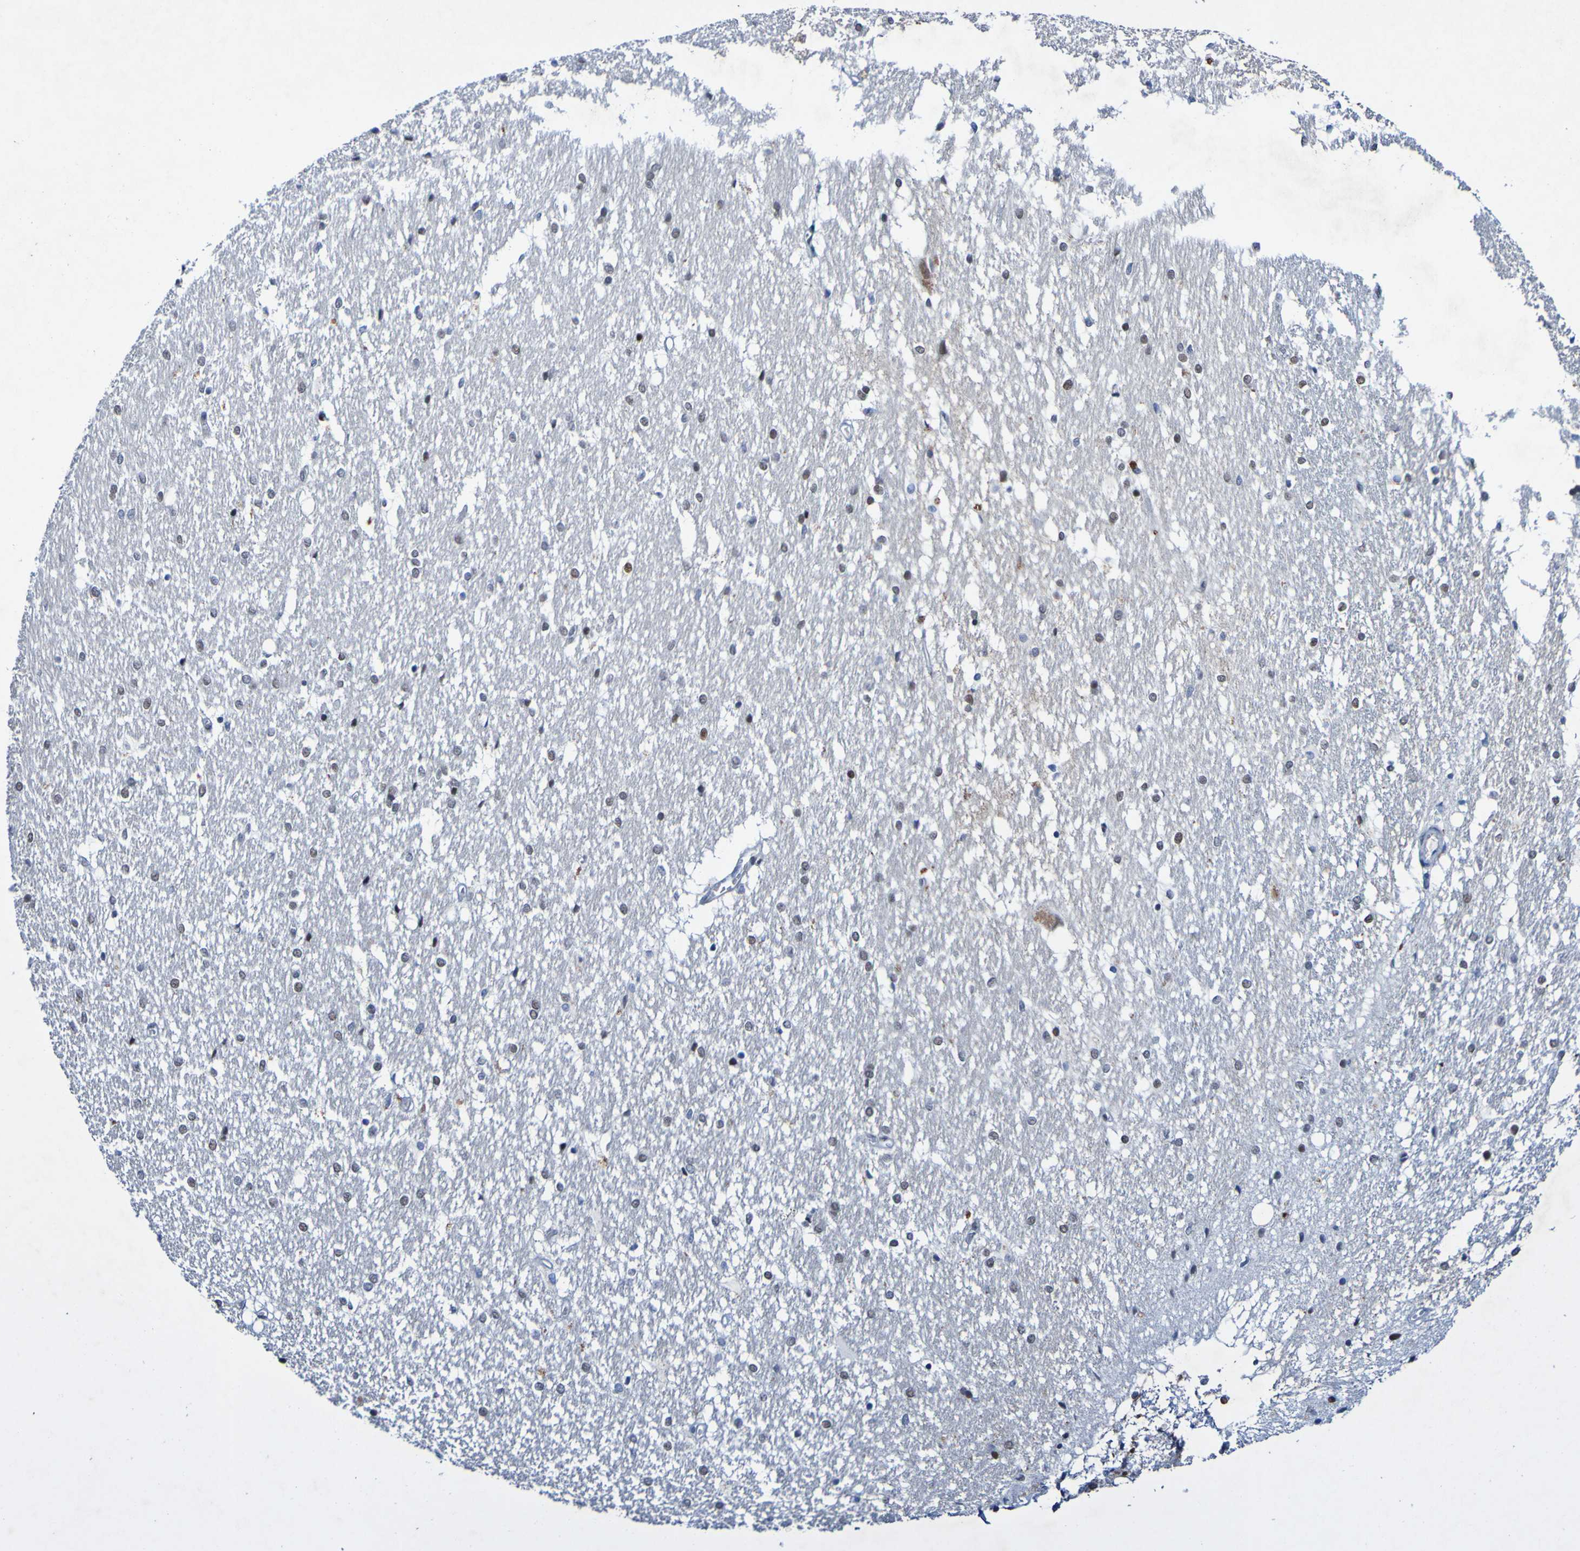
{"staining": {"intensity": "strong", "quantity": "<25%", "location": "nuclear"}, "tissue": "hippocampus", "cell_type": "Glial cells", "image_type": "normal", "snomed": [{"axis": "morphology", "description": "Normal tissue, NOS"}, {"axis": "topography", "description": "Hippocampus"}], "caption": "IHC micrograph of unremarkable hippocampus: human hippocampus stained using immunohistochemistry reveals medium levels of strong protein expression localized specifically in the nuclear of glial cells, appearing as a nuclear brown color.", "gene": "PCGF1", "patient": {"sex": "female", "age": 19}}